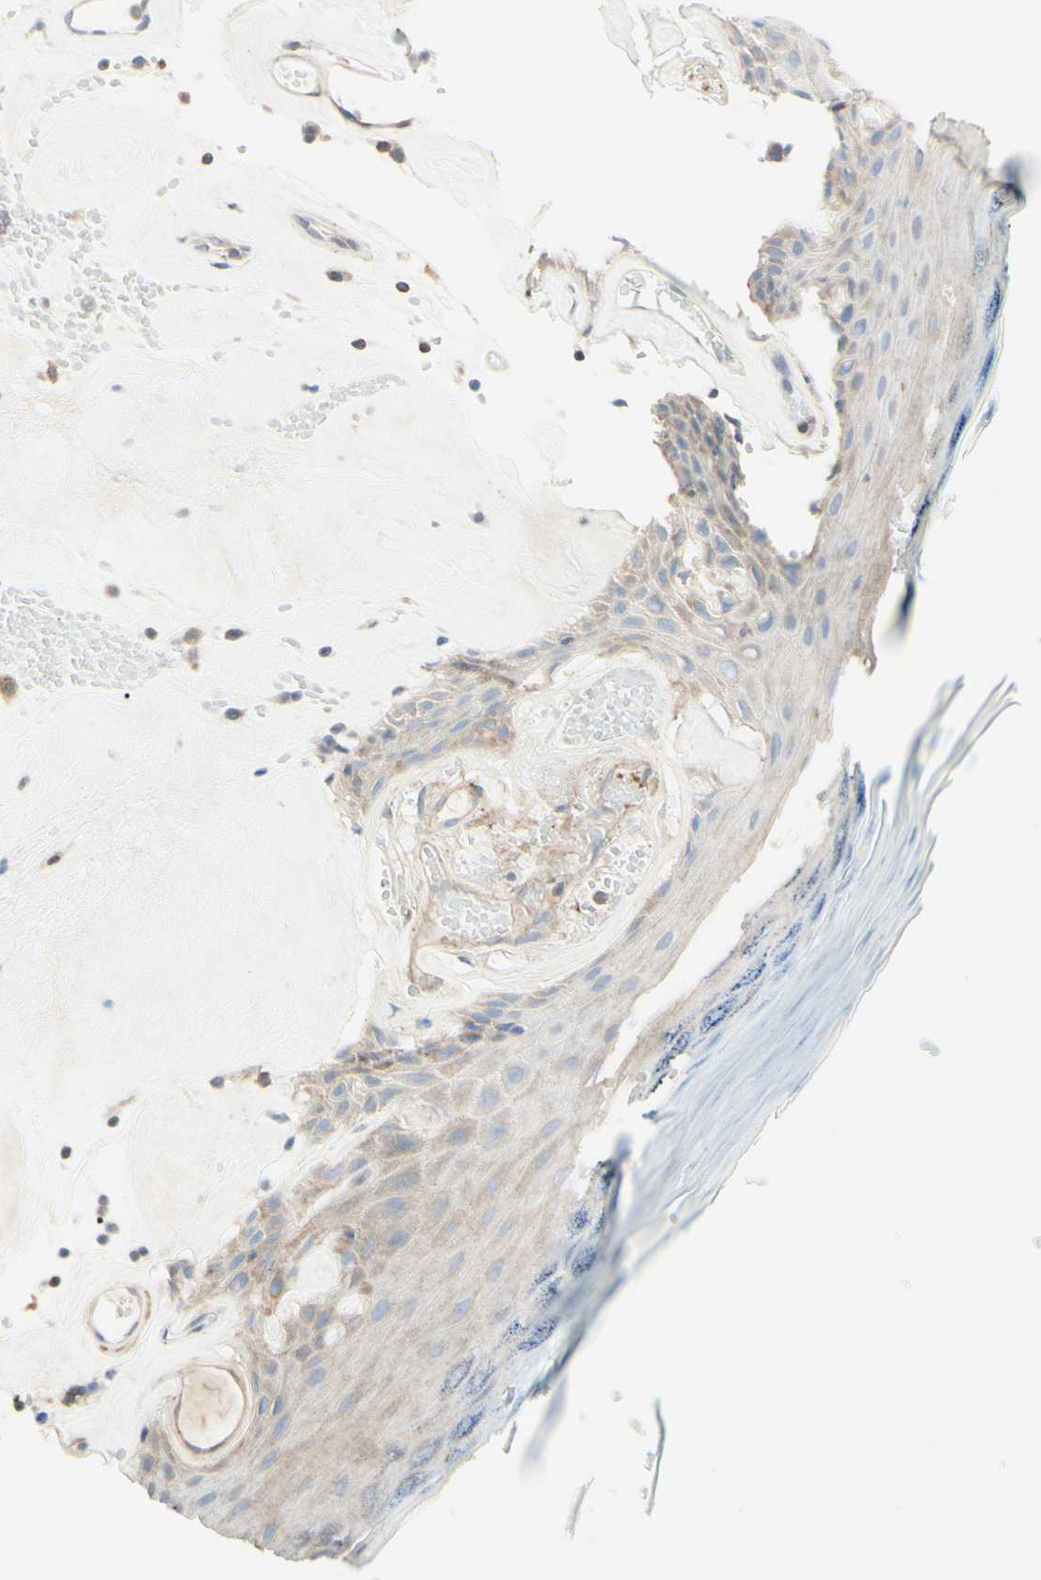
{"staining": {"intensity": "weak", "quantity": "<25%", "location": "cytoplasmic/membranous"}, "tissue": "skin", "cell_type": "Epidermal cells", "image_type": "normal", "snomed": [{"axis": "morphology", "description": "Normal tissue, NOS"}, {"axis": "morphology", "description": "Inflammation, NOS"}, {"axis": "topography", "description": "Vulva"}], "caption": "Protein analysis of benign skin displays no significant expression in epidermal cells.", "gene": "MTM1", "patient": {"sex": "female", "age": 84}}